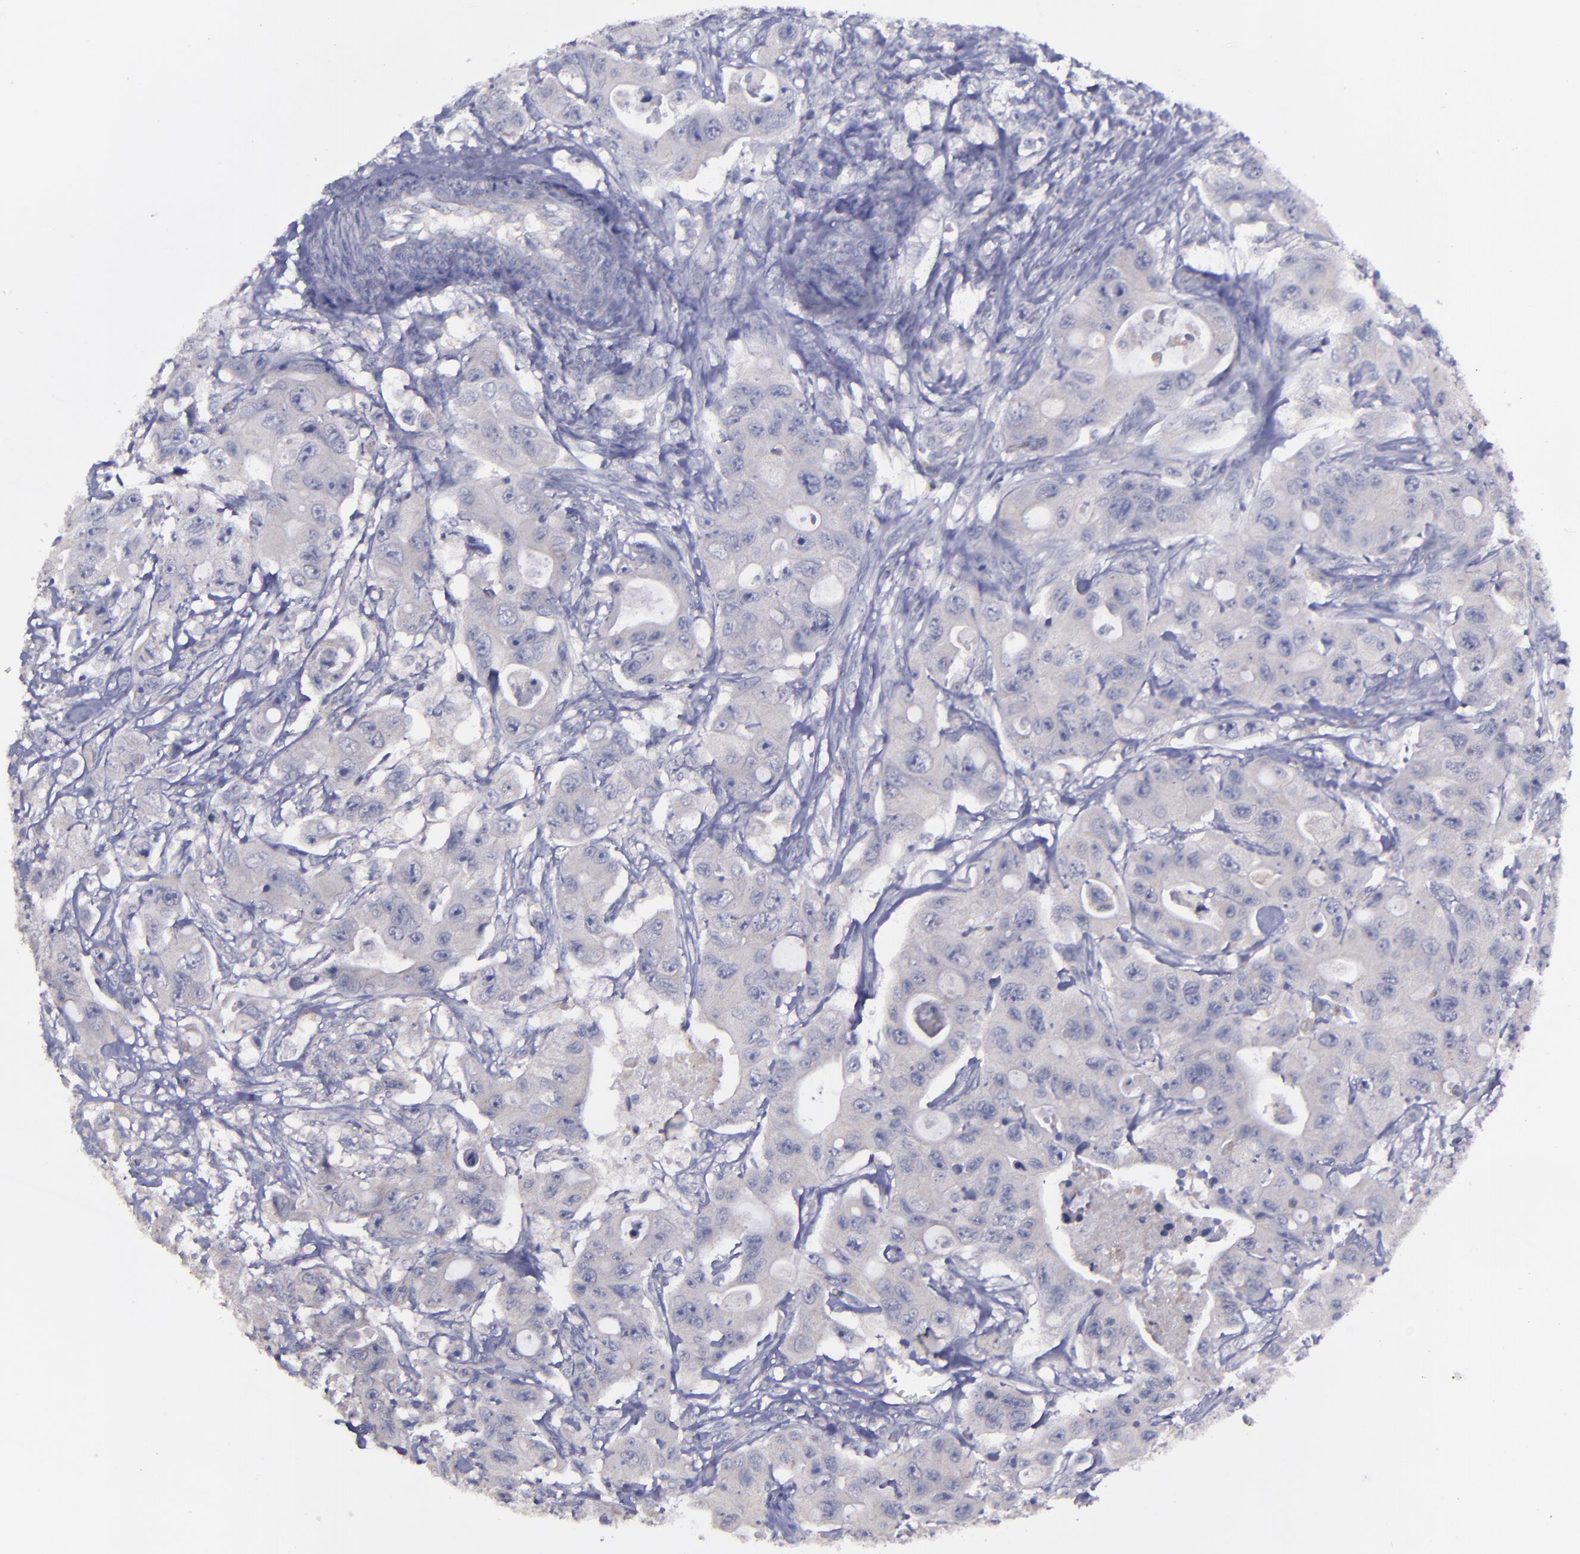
{"staining": {"intensity": "negative", "quantity": "none", "location": "none"}, "tissue": "colorectal cancer", "cell_type": "Tumor cells", "image_type": "cancer", "snomed": [{"axis": "morphology", "description": "Adenocarcinoma, NOS"}, {"axis": "topography", "description": "Colon"}], "caption": "Adenocarcinoma (colorectal) was stained to show a protein in brown. There is no significant expression in tumor cells. (DAB (3,3'-diaminobenzidine) immunohistochemistry with hematoxylin counter stain).", "gene": "MASP1", "patient": {"sex": "female", "age": 46}}